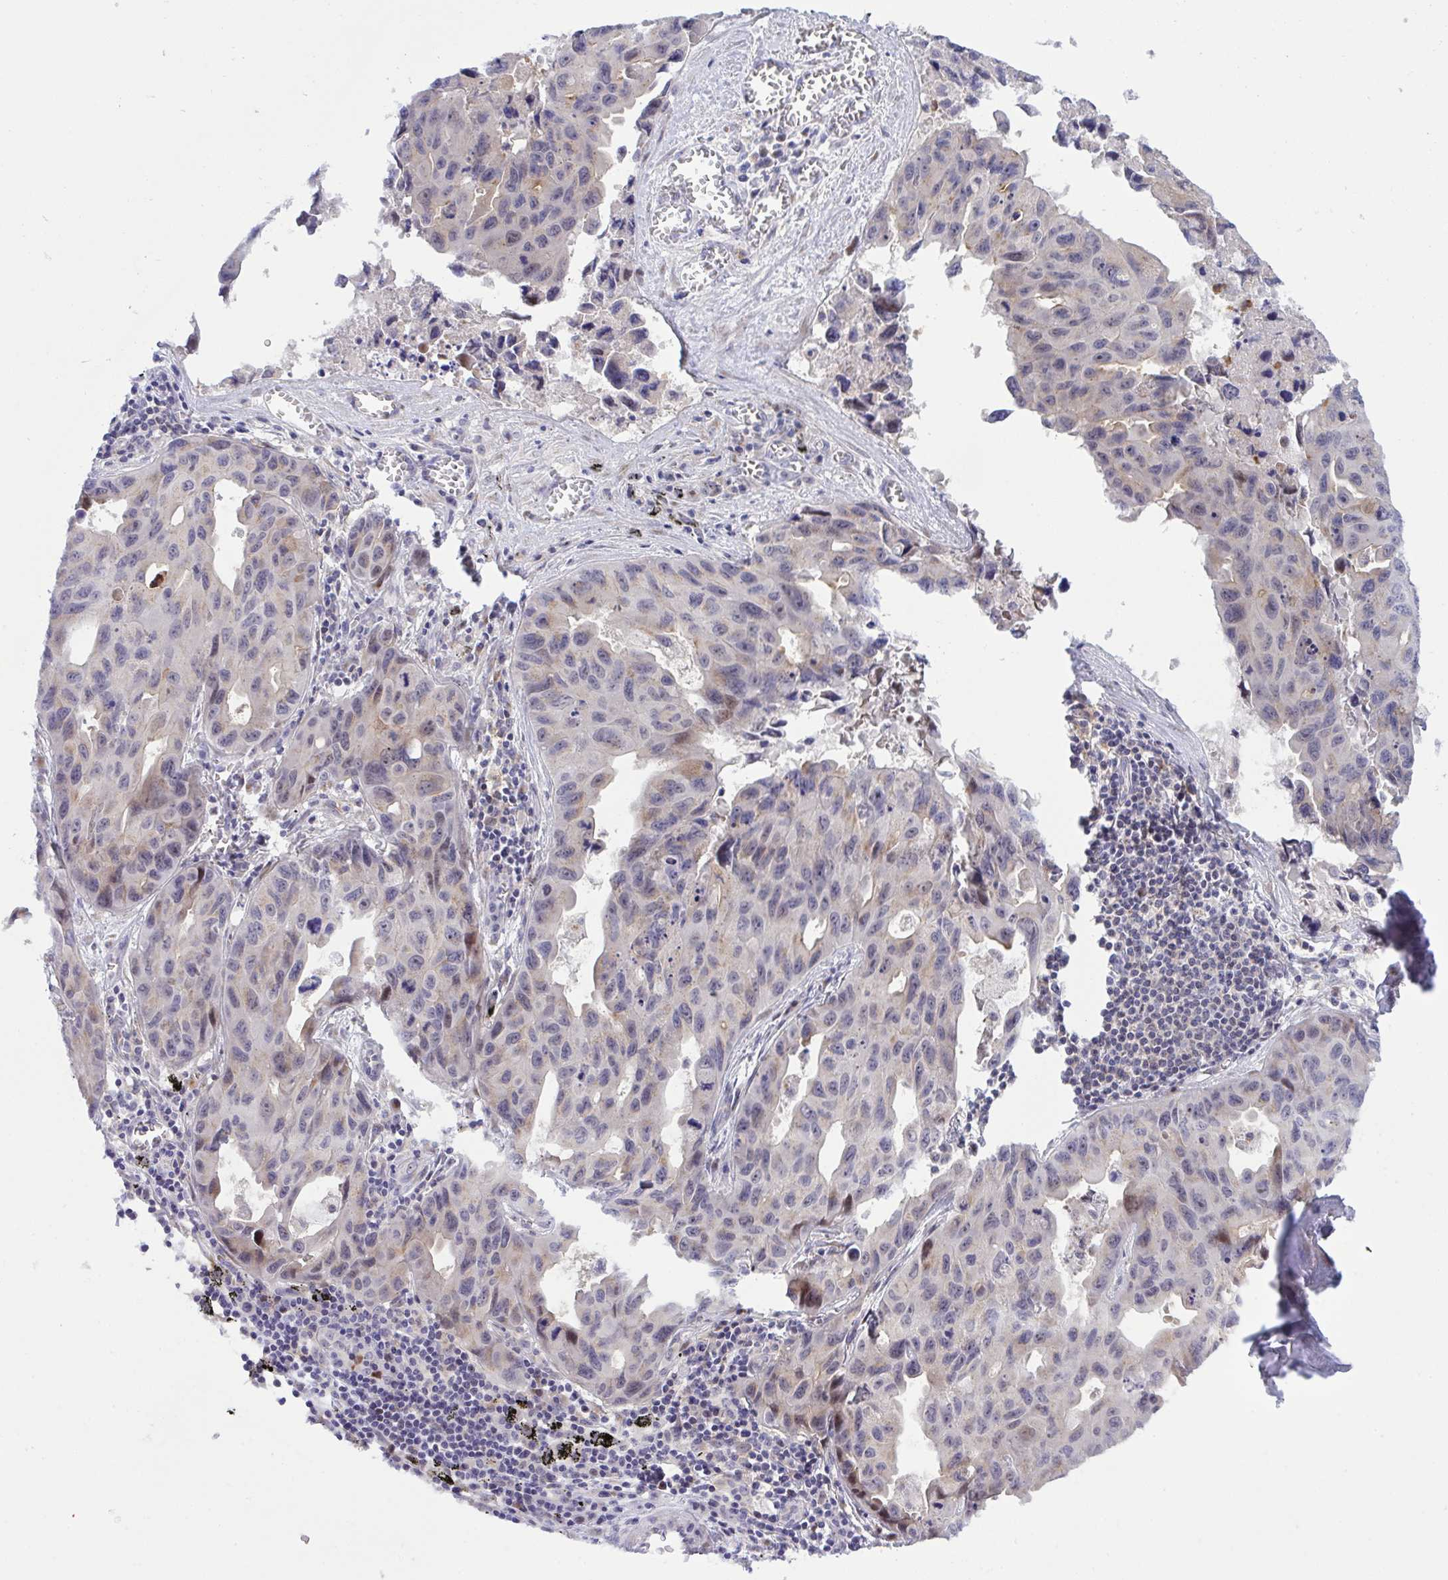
{"staining": {"intensity": "moderate", "quantity": "<25%", "location": "cytoplasmic/membranous,nuclear"}, "tissue": "lung cancer", "cell_type": "Tumor cells", "image_type": "cancer", "snomed": [{"axis": "morphology", "description": "Adenocarcinoma, NOS"}, {"axis": "topography", "description": "Lymph node"}, {"axis": "topography", "description": "Lung"}], "caption": "Immunohistochemical staining of human lung adenocarcinoma demonstrates moderate cytoplasmic/membranous and nuclear protein expression in approximately <25% of tumor cells.", "gene": "ZNF554", "patient": {"sex": "male", "age": 64}}